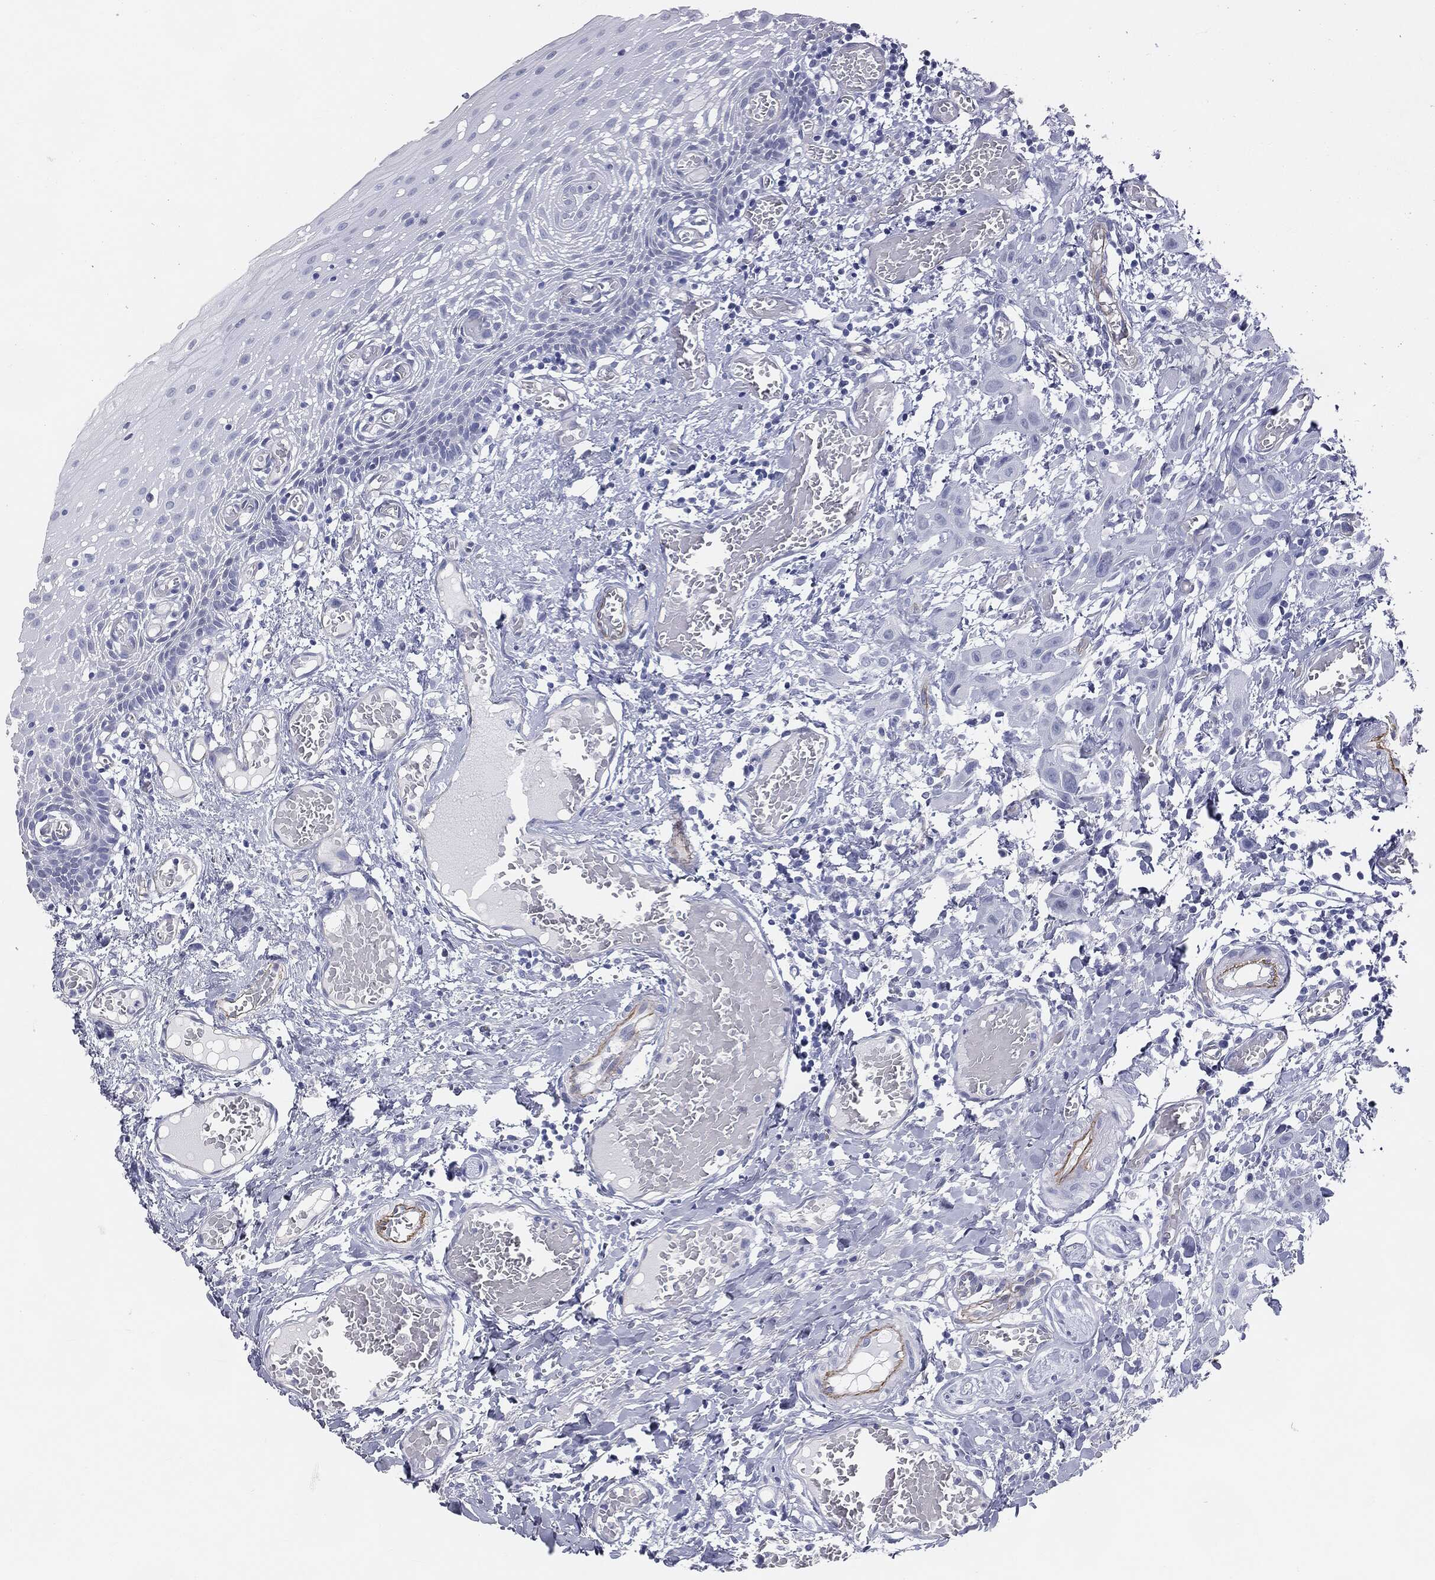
{"staining": {"intensity": "negative", "quantity": "none", "location": "none"}, "tissue": "oral mucosa", "cell_type": "Squamous epithelial cells", "image_type": "normal", "snomed": [{"axis": "morphology", "description": "Normal tissue, NOS"}, {"axis": "morphology", "description": "Squamous cell carcinoma, NOS"}, {"axis": "topography", "description": "Oral tissue"}, {"axis": "topography", "description": "Head-Neck"}], "caption": "Immunohistochemistry (IHC) photomicrograph of benign oral mucosa: oral mucosa stained with DAB shows no significant protein expression in squamous epithelial cells. (Brightfield microscopy of DAB immunohistochemistry at high magnification).", "gene": "MUC5AC", "patient": {"sex": "female", "age": 70}}